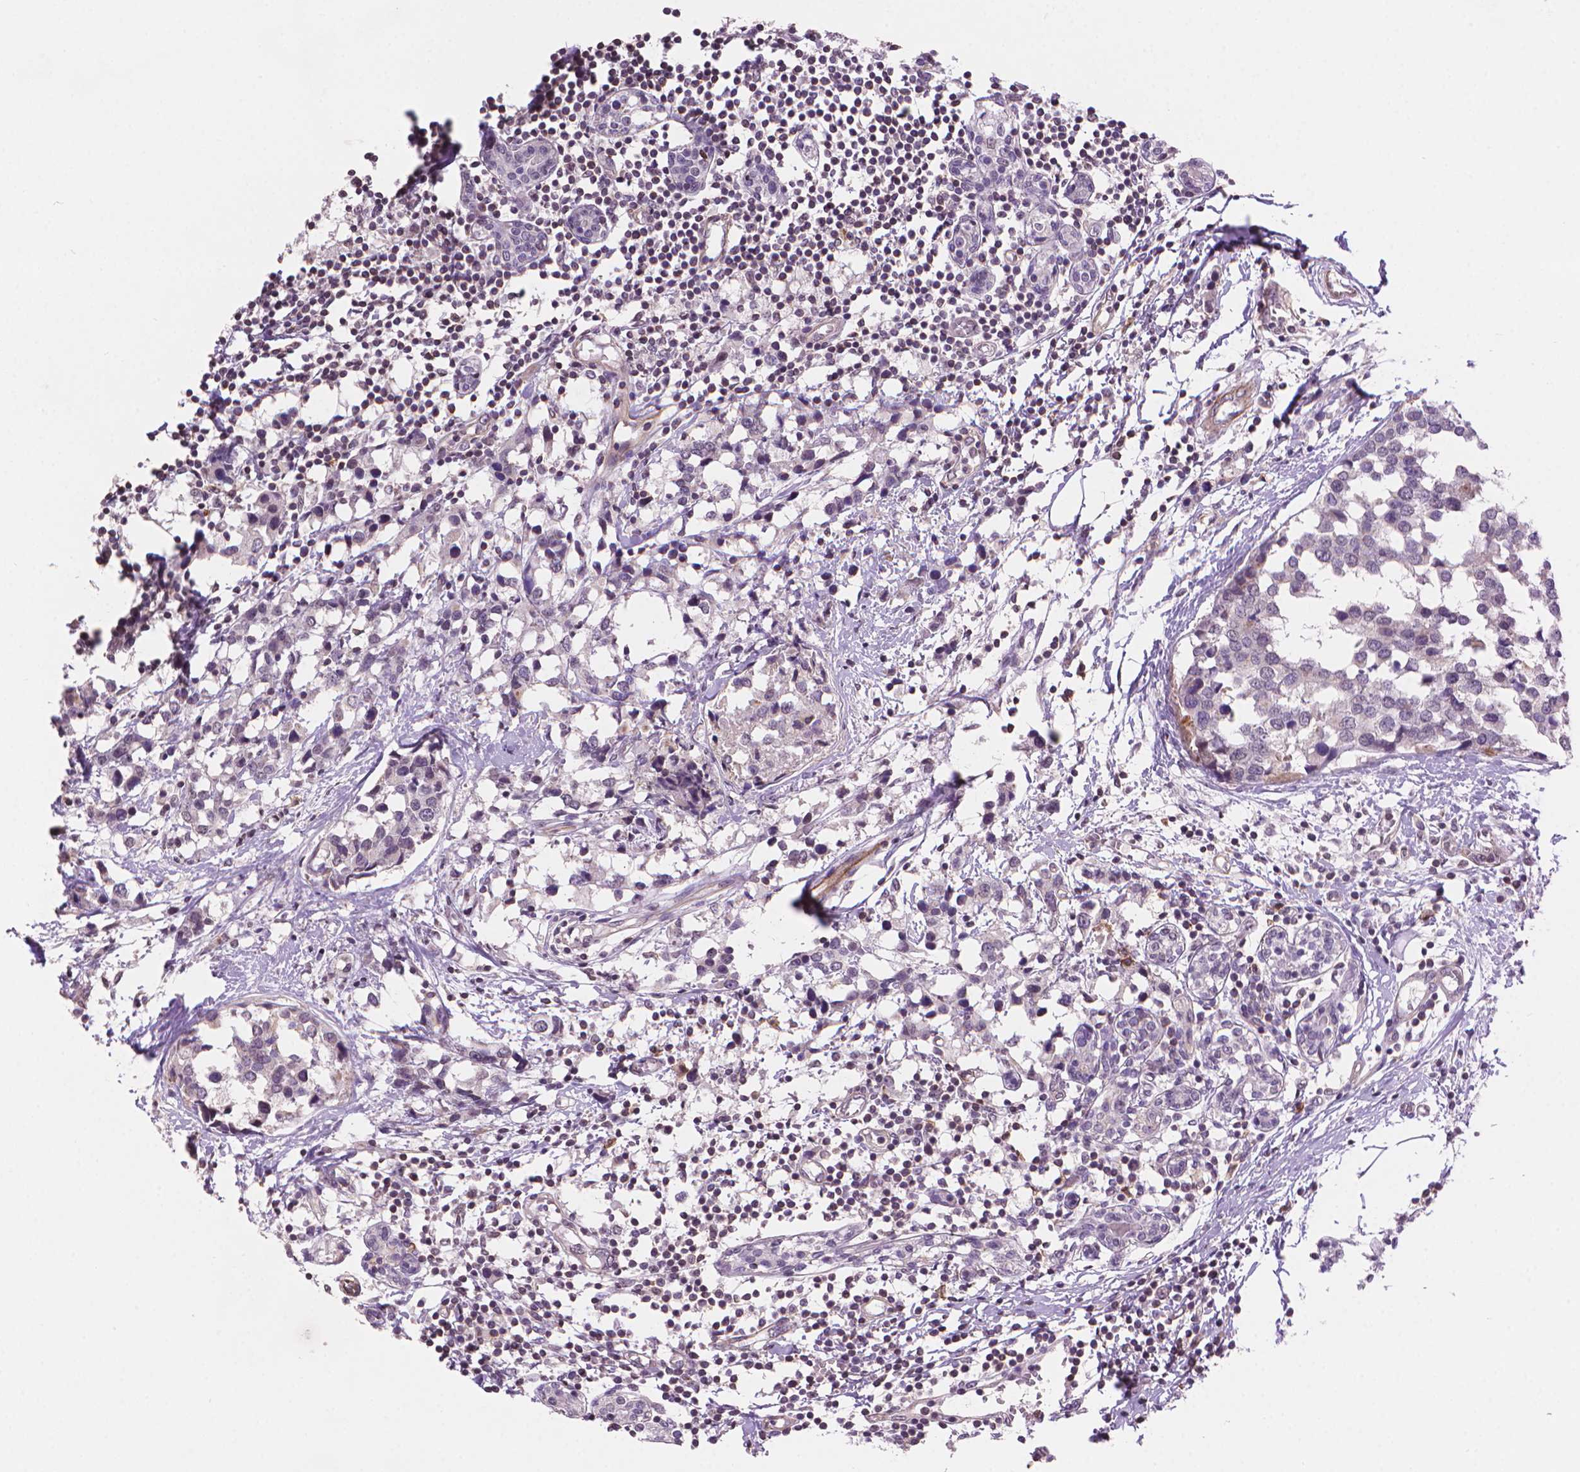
{"staining": {"intensity": "negative", "quantity": "none", "location": "none"}, "tissue": "breast cancer", "cell_type": "Tumor cells", "image_type": "cancer", "snomed": [{"axis": "morphology", "description": "Lobular carcinoma"}, {"axis": "topography", "description": "Breast"}], "caption": "Micrograph shows no significant protein staining in tumor cells of breast lobular carcinoma.", "gene": "TMEM184A", "patient": {"sex": "female", "age": 59}}